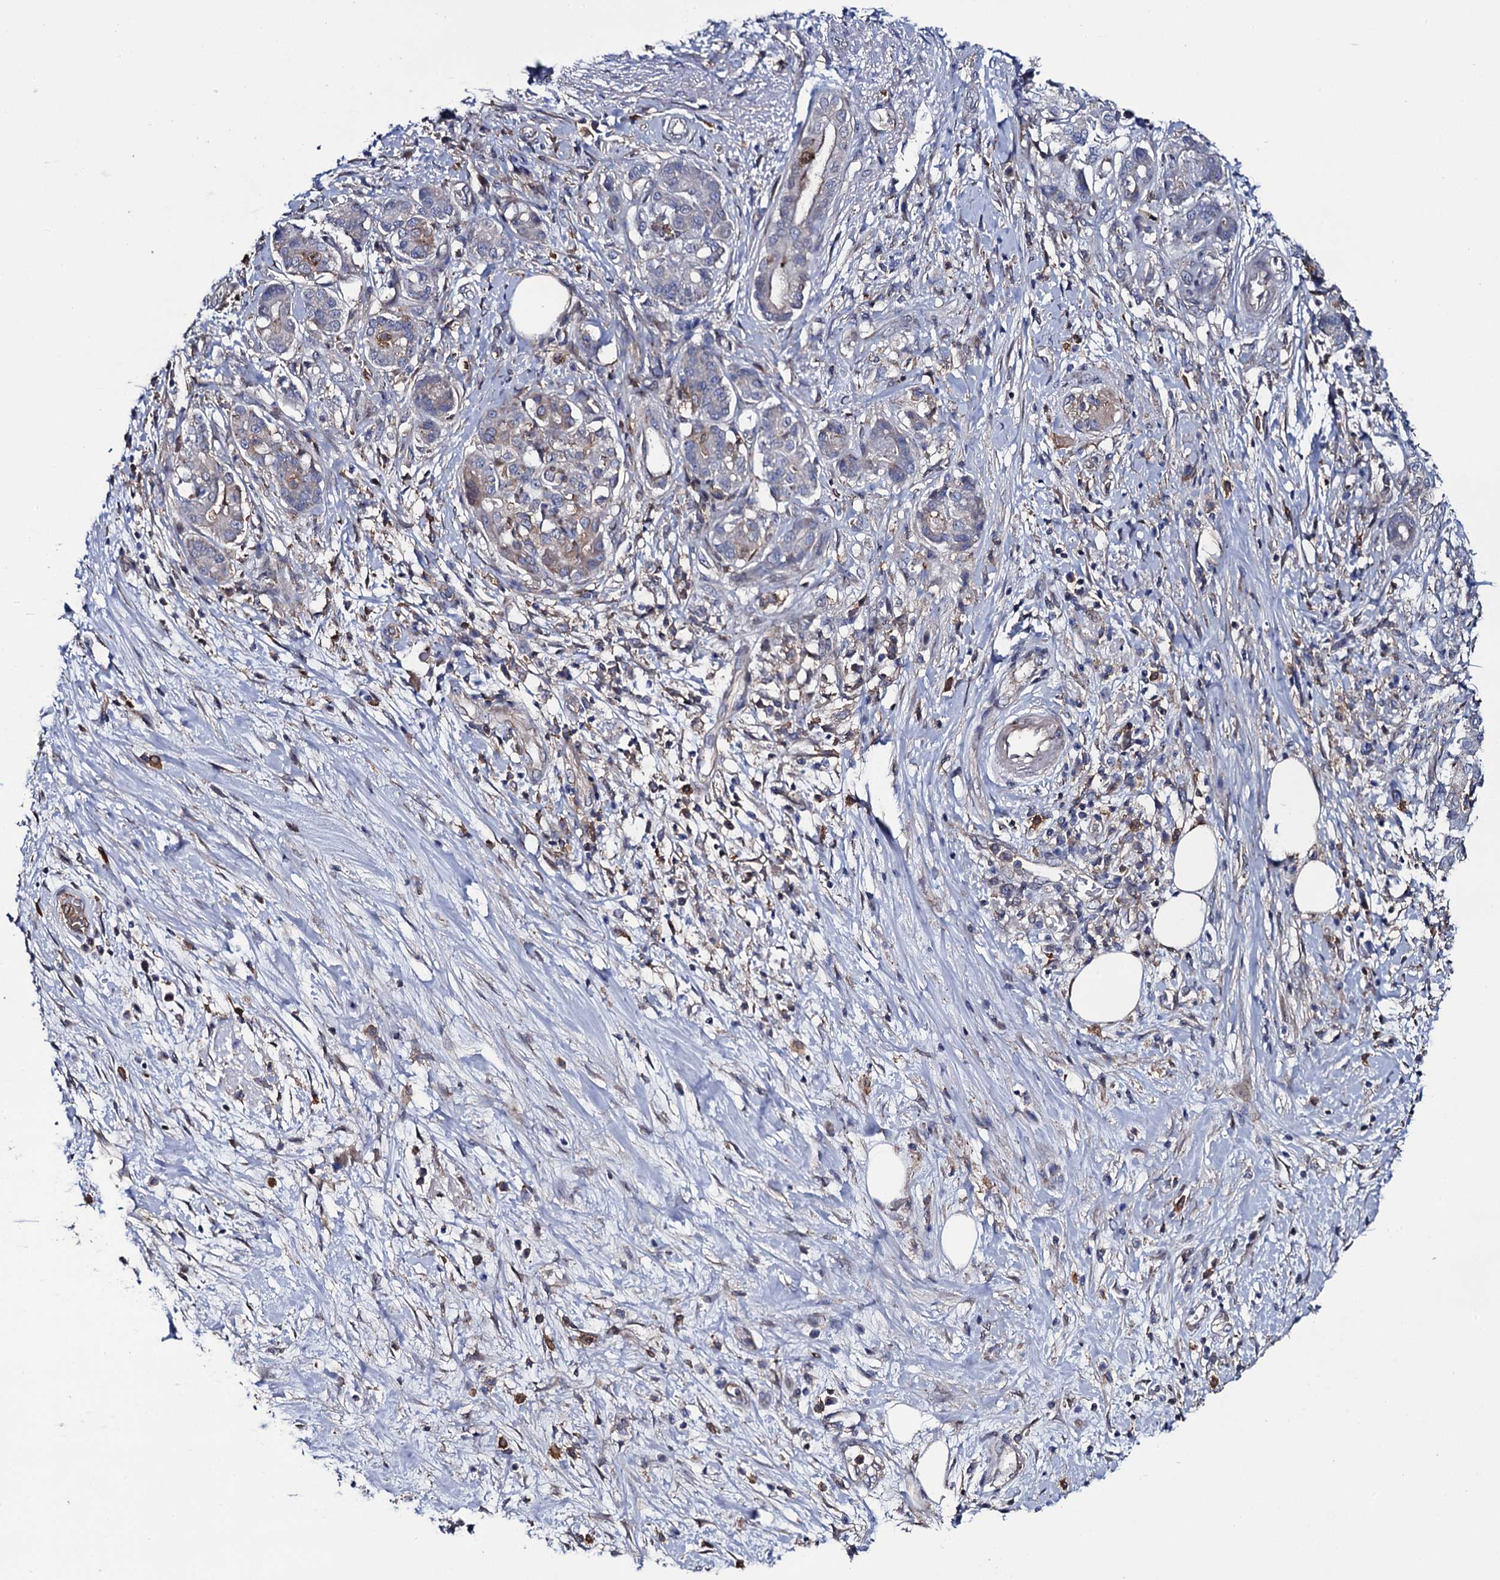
{"staining": {"intensity": "negative", "quantity": "none", "location": "none"}, "tissue": "pancreatic cancer", "cell_type": "Tumor cells", "image_type": "cancer", "snomed": [{"axis": "morphology", "description": "Adenocarcinoma, NOS"}, {"axis": "topography", "description": "Pancreas"}], "caption": "The immunohistochemistry (IHC) photomicrograph has no significant expression in tumor cells of adenocarcinoma (pancreatic) tissue.", "gene": "TTC23", "patient": {"sex": "female", "age": 73}}